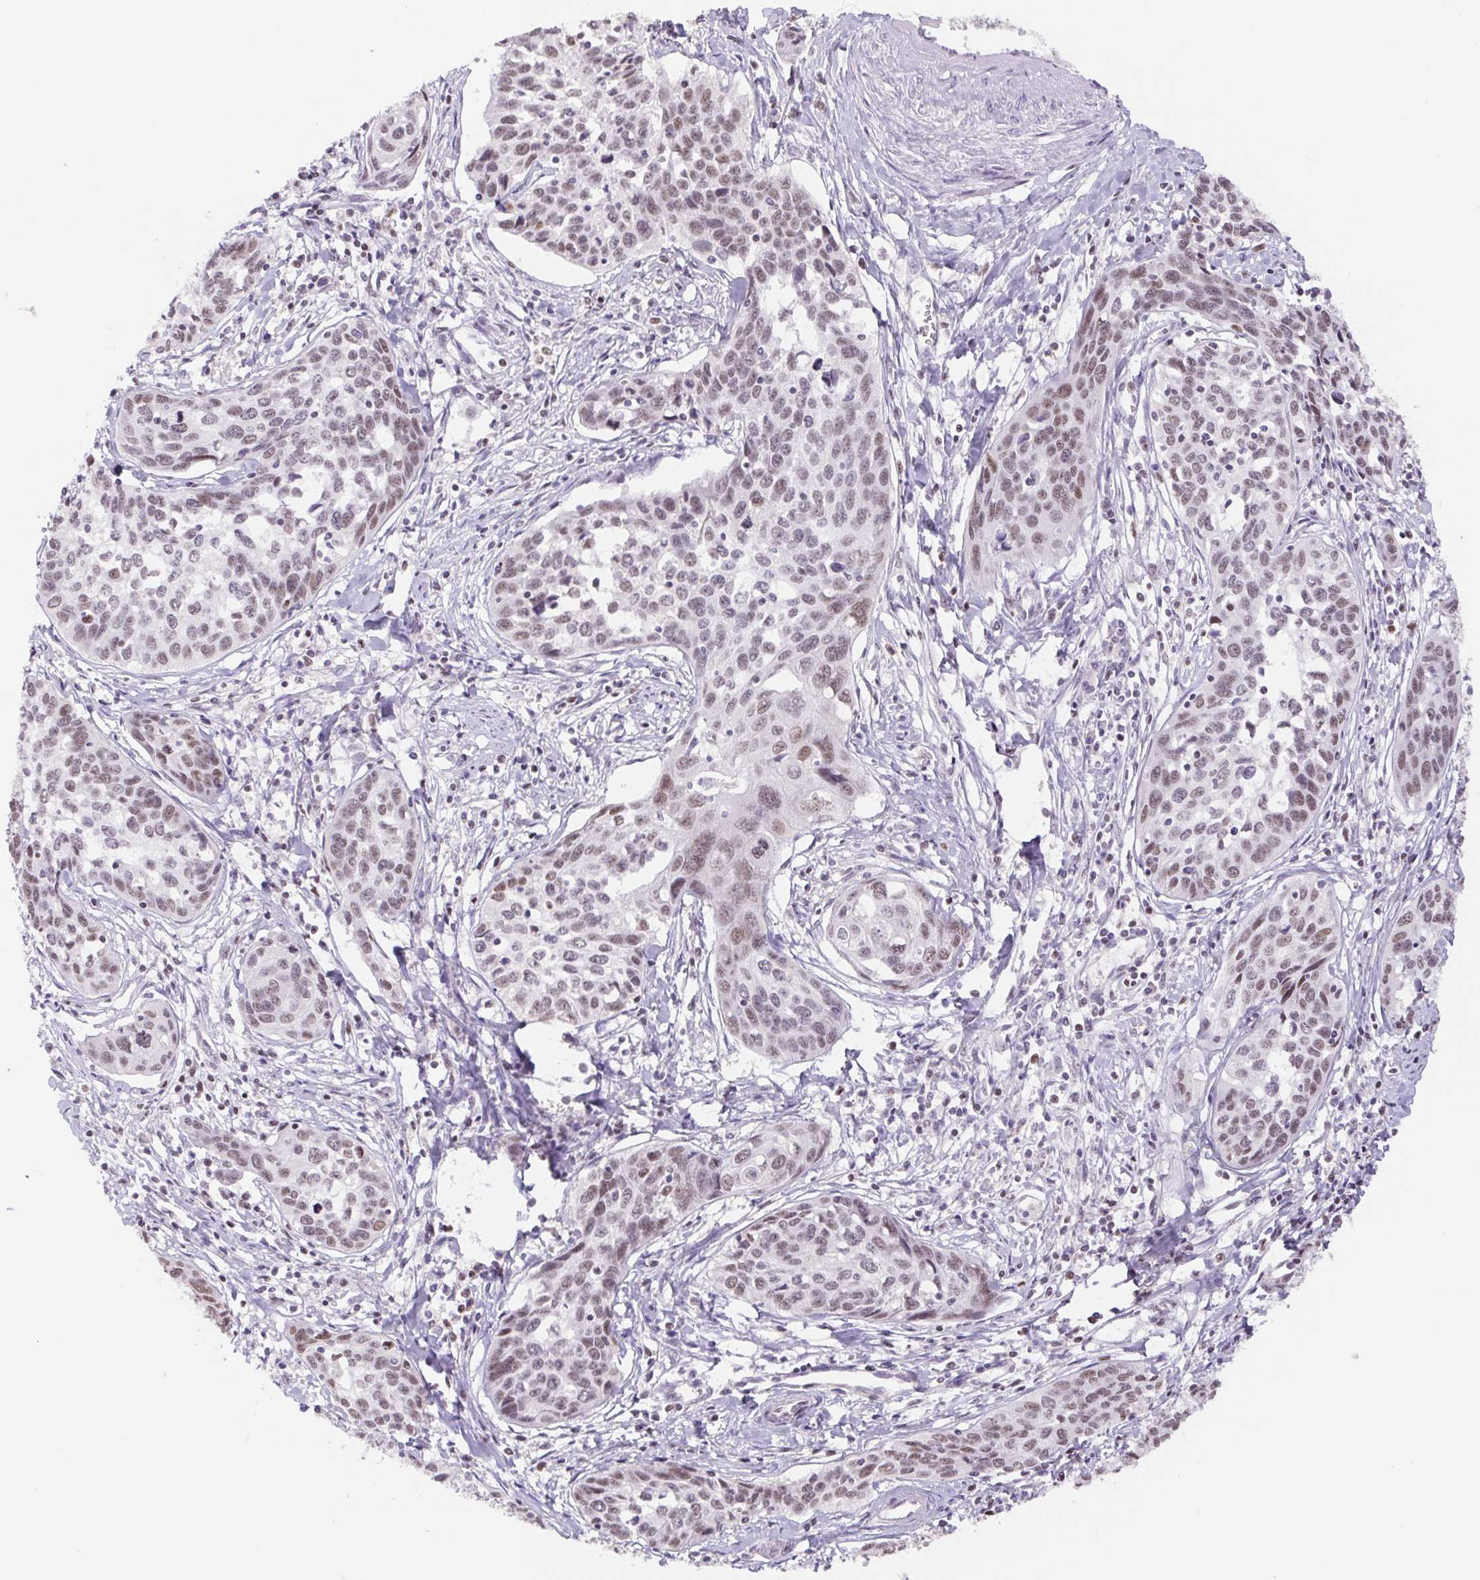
{"staining": {"intensity": "moderate", "quantity": ">75%", "location": "nuclear"}, "tissue": "cervical cancer", "cell_type": "Tumor cells", "image_type": "cancer", "snomed": [{"axis": "morphology", "description": "Squamous cell carcinoma, NOS"}, {"axis": "topography", "description": "Cervix"}], "caption": "Immunohistochemical staining of cervical cancer (squamous cell carcinoma) displays medium levels of moderate nuclear positivity in approximately >75% of tumor cells.", "gene": "TRERF1", "patient": {"sex": "female", "age": 31}}